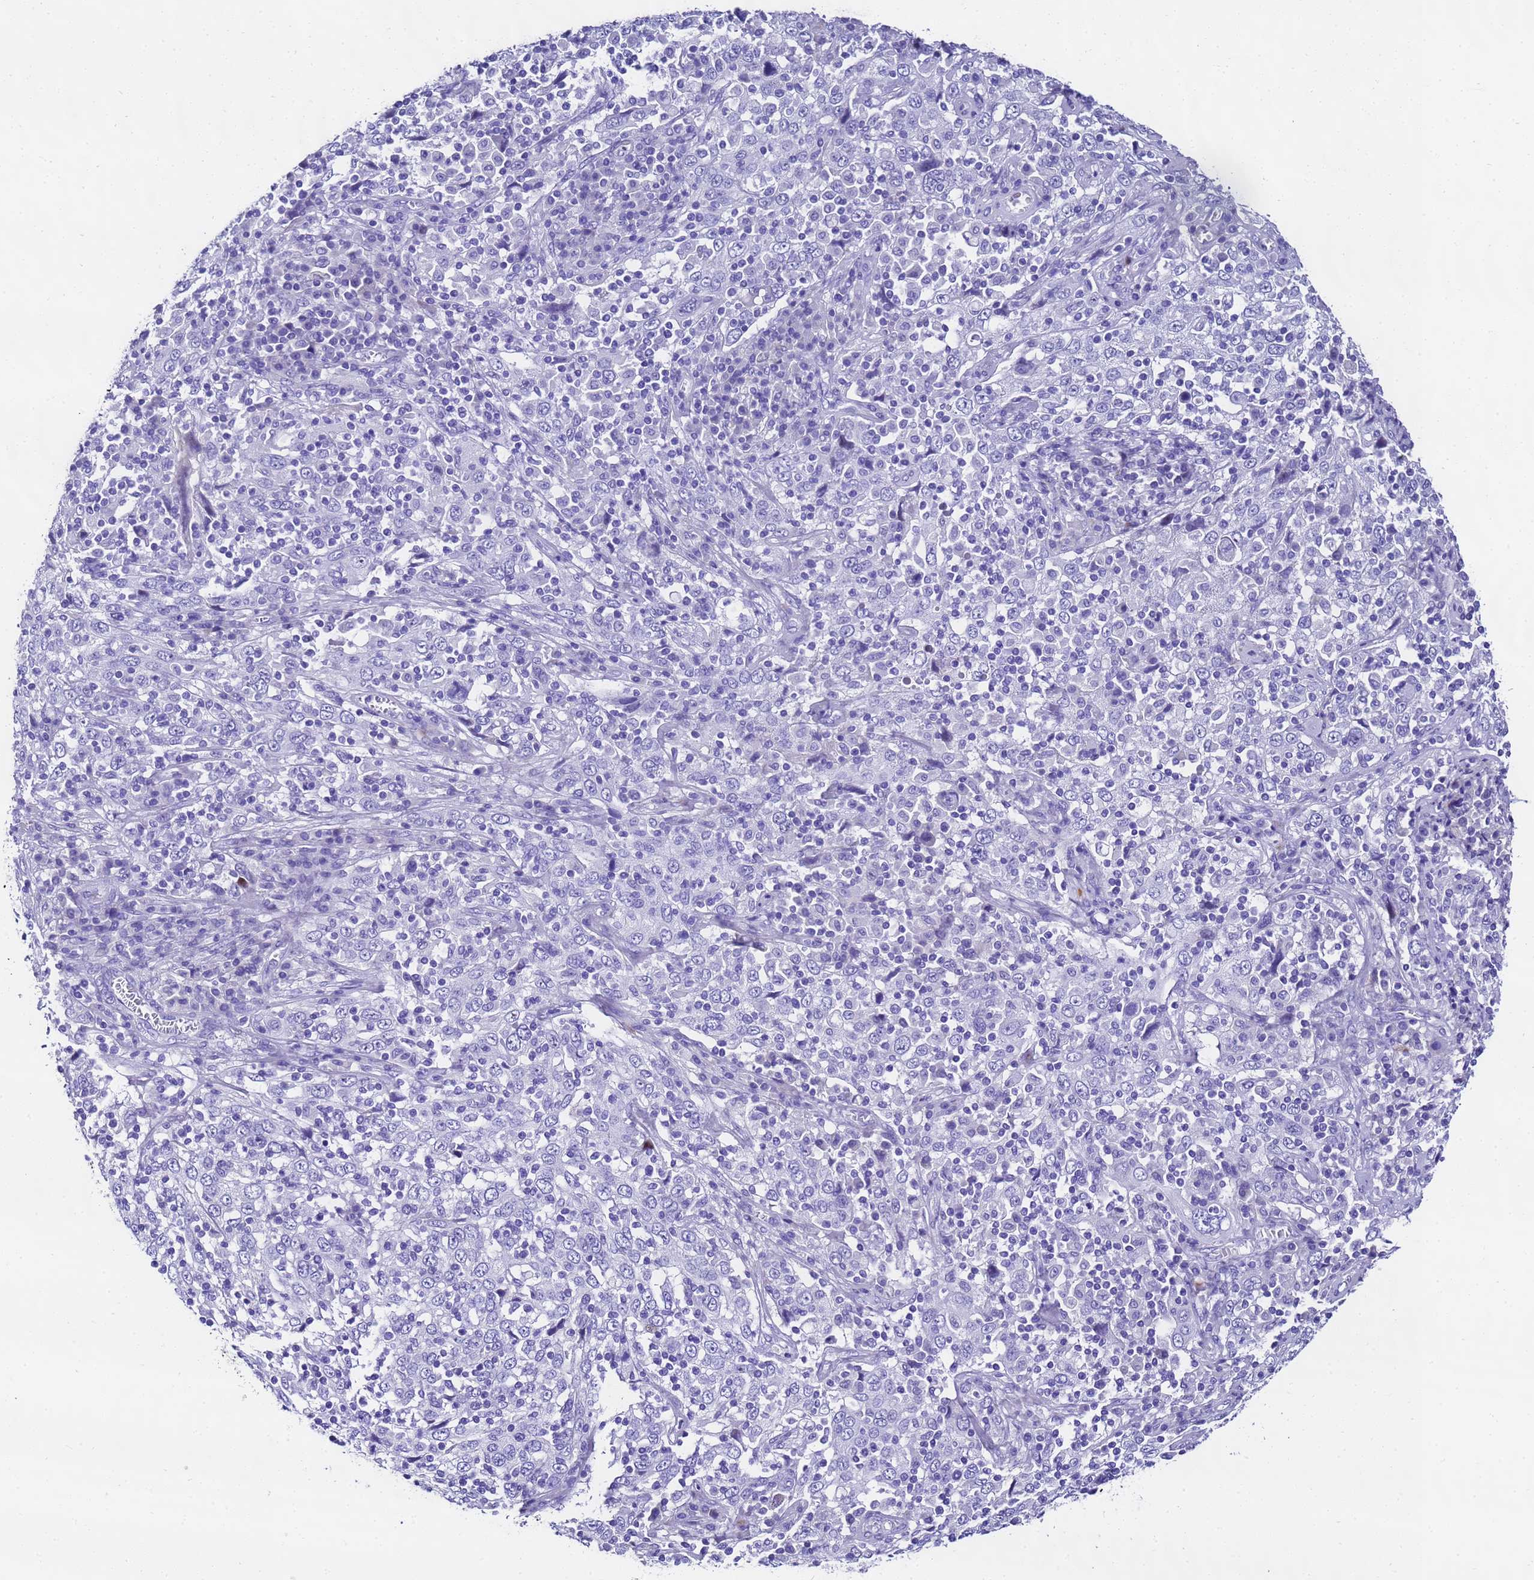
{"staining": {"intensity": "negative", "quantity": "none", "location": "none"}, "tissue": "cervical cancer", "cell_type": "Tumor cells", "image_type": "cancer", "snomed": [{"axis": "morphology", "description": "Squamous cell carcinoma, NOS"}, {"axis": "topography", "description": "Cervix"}], "caption": "An immunohistochemistry (IHC) image of cervical cancer (squamous cell carcinoma) is shown. There is no staining in tumor cells of cervical cancer (squamous cell carcinoma). The staining is performed using DAB brown chromogen with nuclei counter-stained in using hematoxylin.", "gene": "UGT2B10", "patient": {"sex": "female", "age": 46}}